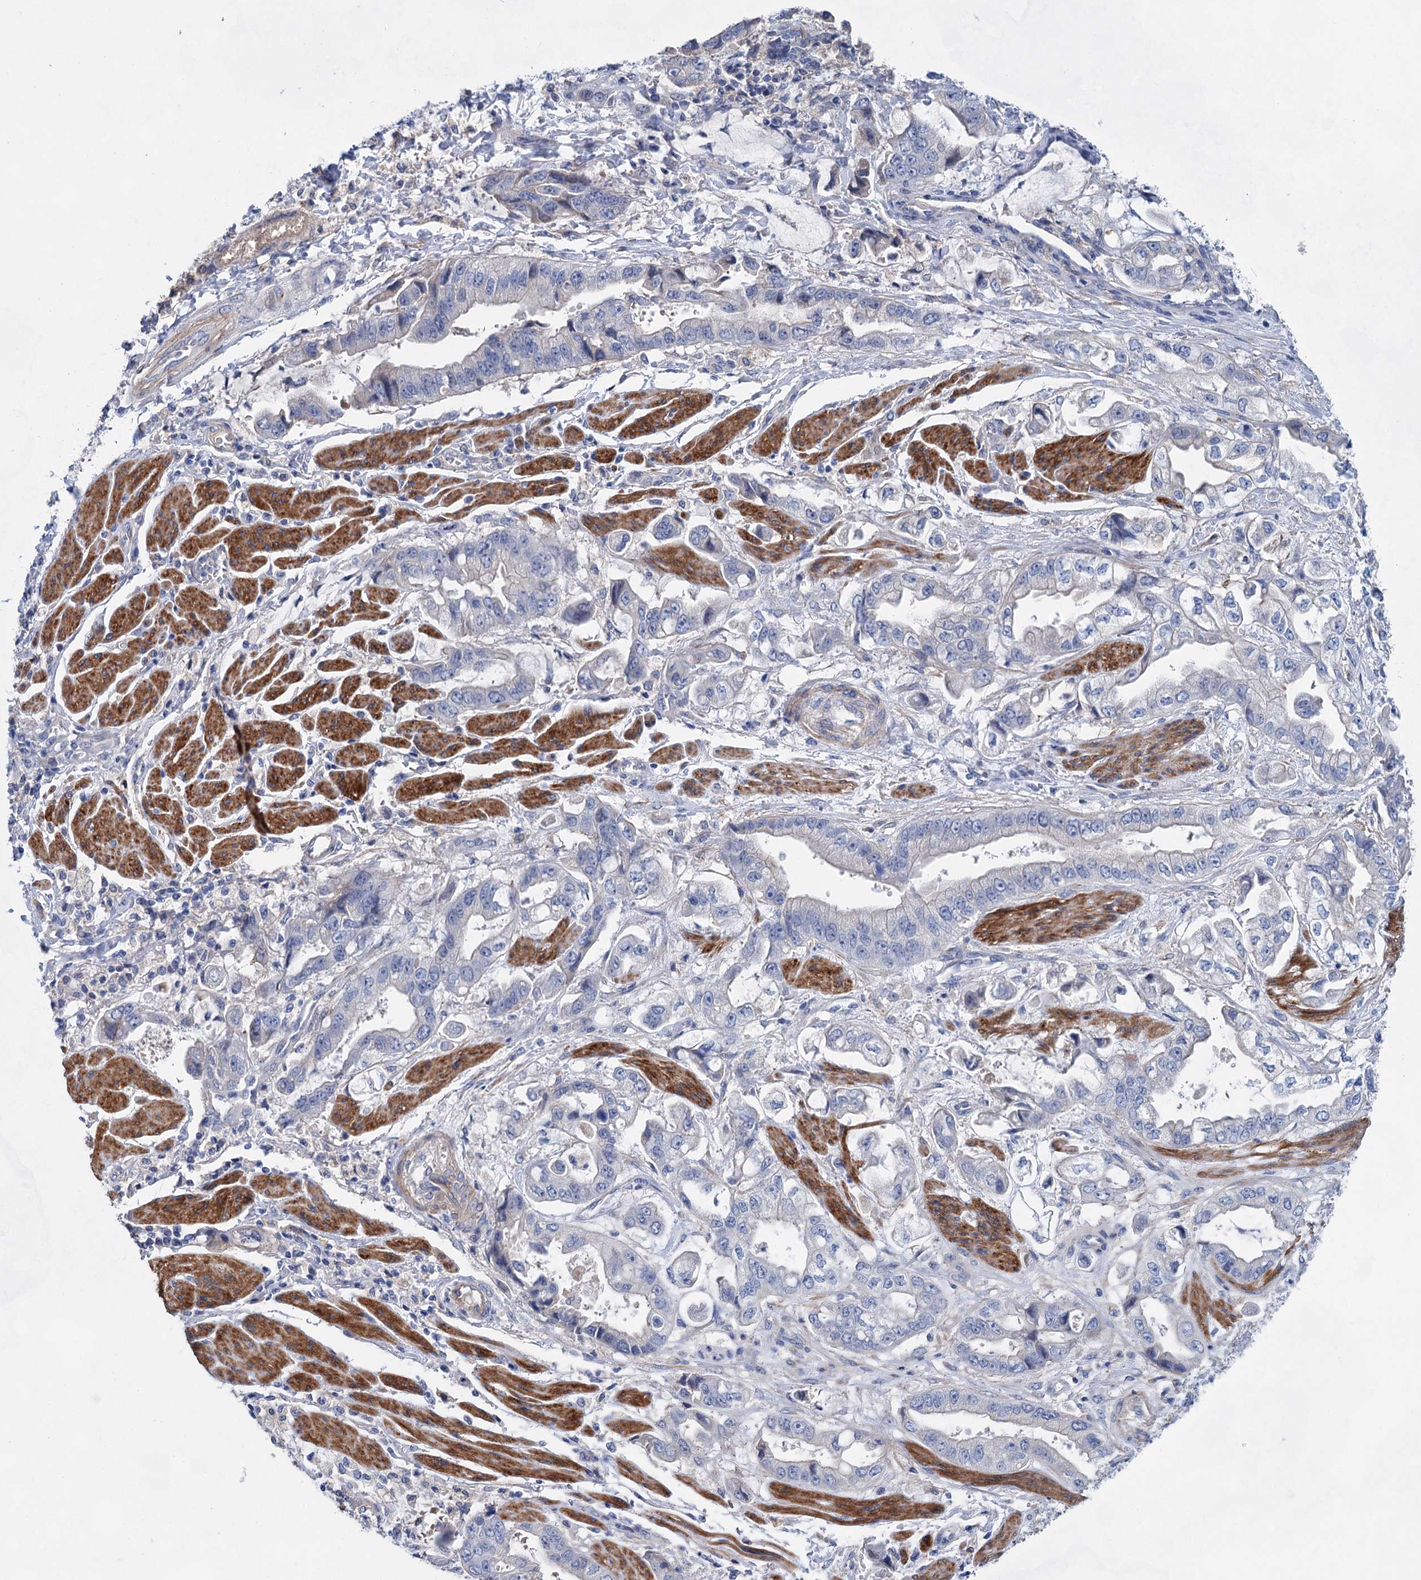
{"staining": {"intensity": "negative", "quantity": "none", "location": "none"}, "tissue": "stomach cancer", "cell_type": "Tumor cells", "image_type": "cancer", "snomed": [{"axis": "morphology", "description": "Adenocarcinoma, NOS"}, {"axis": "topography", "description": "Stomach"}], "caption": "High magnification brightfield microscopy of stomach cancer stained with DAB (brown) and counterstained with hematoxylin (blue): tumor cells show no significant positivity. Brightfield microscopy of IHC stained with DAB (brown) and hematoxylin (blue), captured at high magnification.", "gene": "GPR155", "patient": {"sex": "male", "age": 62}}